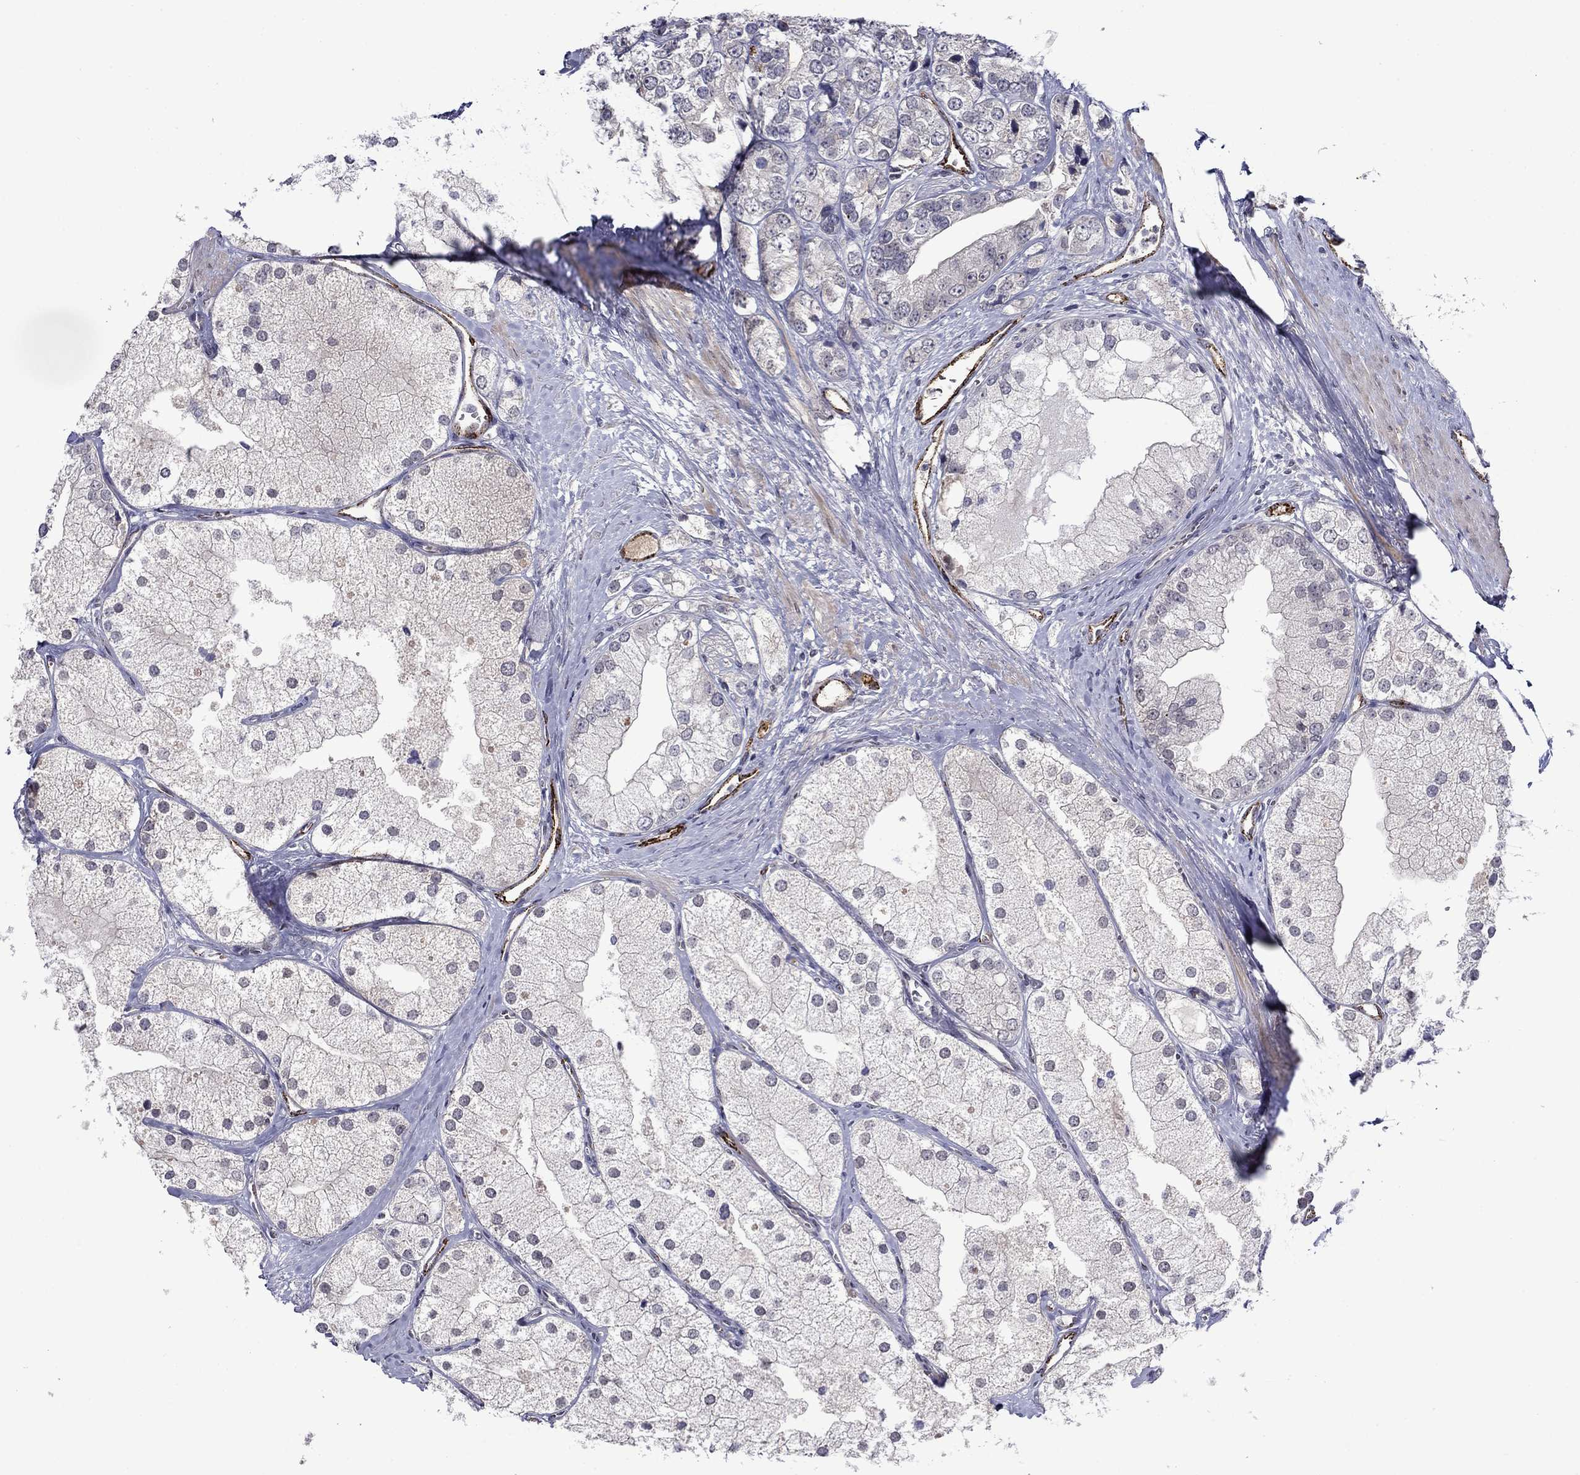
{"staining": {"intensity": "negative", "quantity": "none", "location": "none"}, "tissue": "prostate cancer", "cell_type": "Tumor cells", "image_type": "cancer", "snomed": [{"axis": "morphology", "description": "Adenocarcinoma, NOS"}, {"axis": "topography", "description": "Prostate and seminal vesicle, NOS"}, {"axis": "topography", "description": "Prostate"}], "caption": "There is no significant staining in tumor cells of adenocarcinoma (prostate).", "gene": "SLITRK1", "patient": {"sex": "male", "age": 79}}